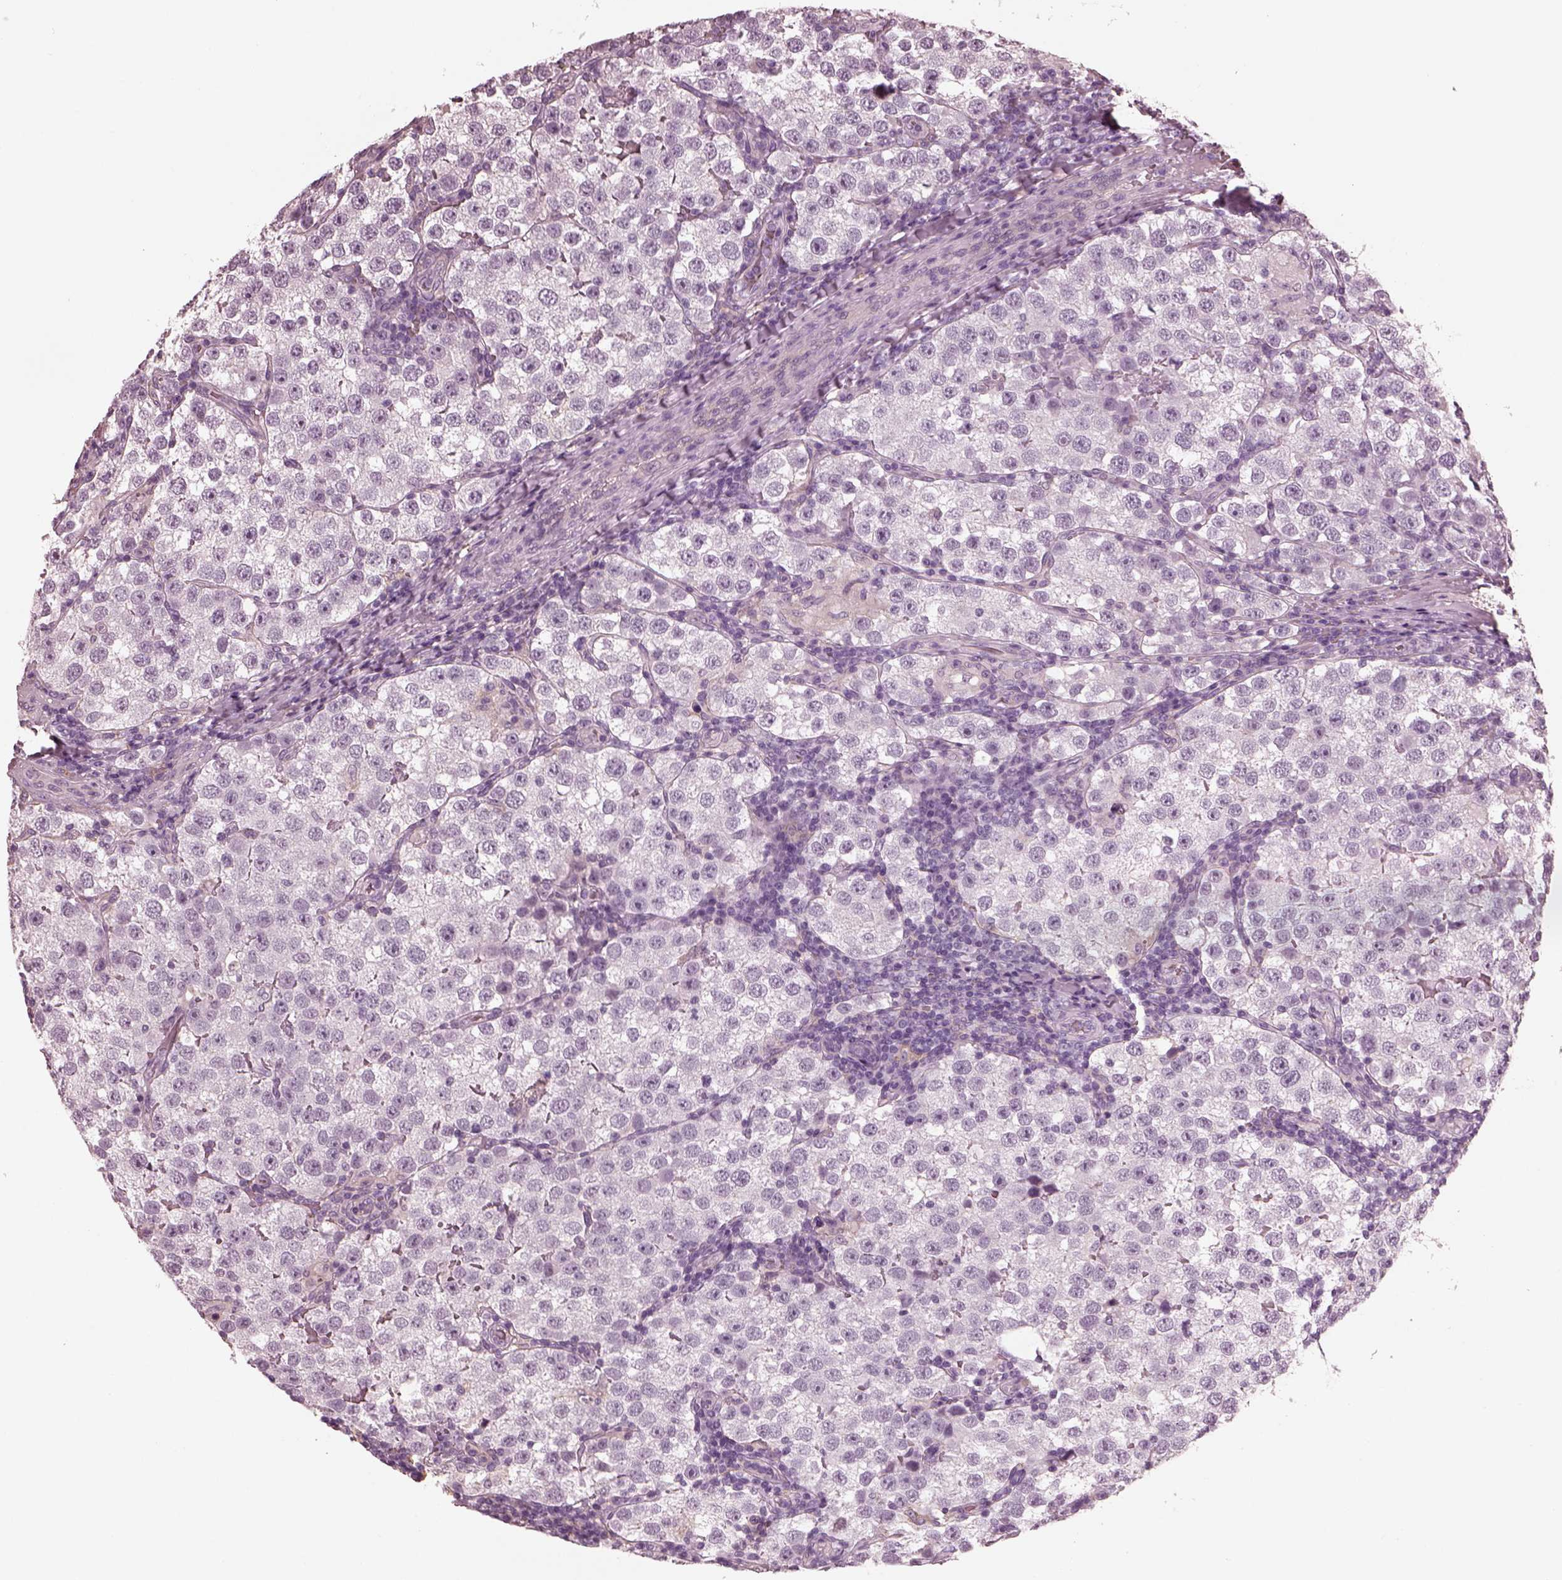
{"staining": {"intensity": "negative", "quantity": "none", "location": "none"}, "tissue": "testis cancer", "cell_type": "Tumor cells", "image_type": "cancer", "snomed": [{"axis": "morphology", "description": "Seminoma, NOS"}, {"axis": "topography", "description": "Testis"}], "caption": "A histopathology image of testis cancer (seminoma) stained for a protein shows no brown staining in tumor cells.", "gene": "CGA", "patient": {"sex": "male", "age": 37}}